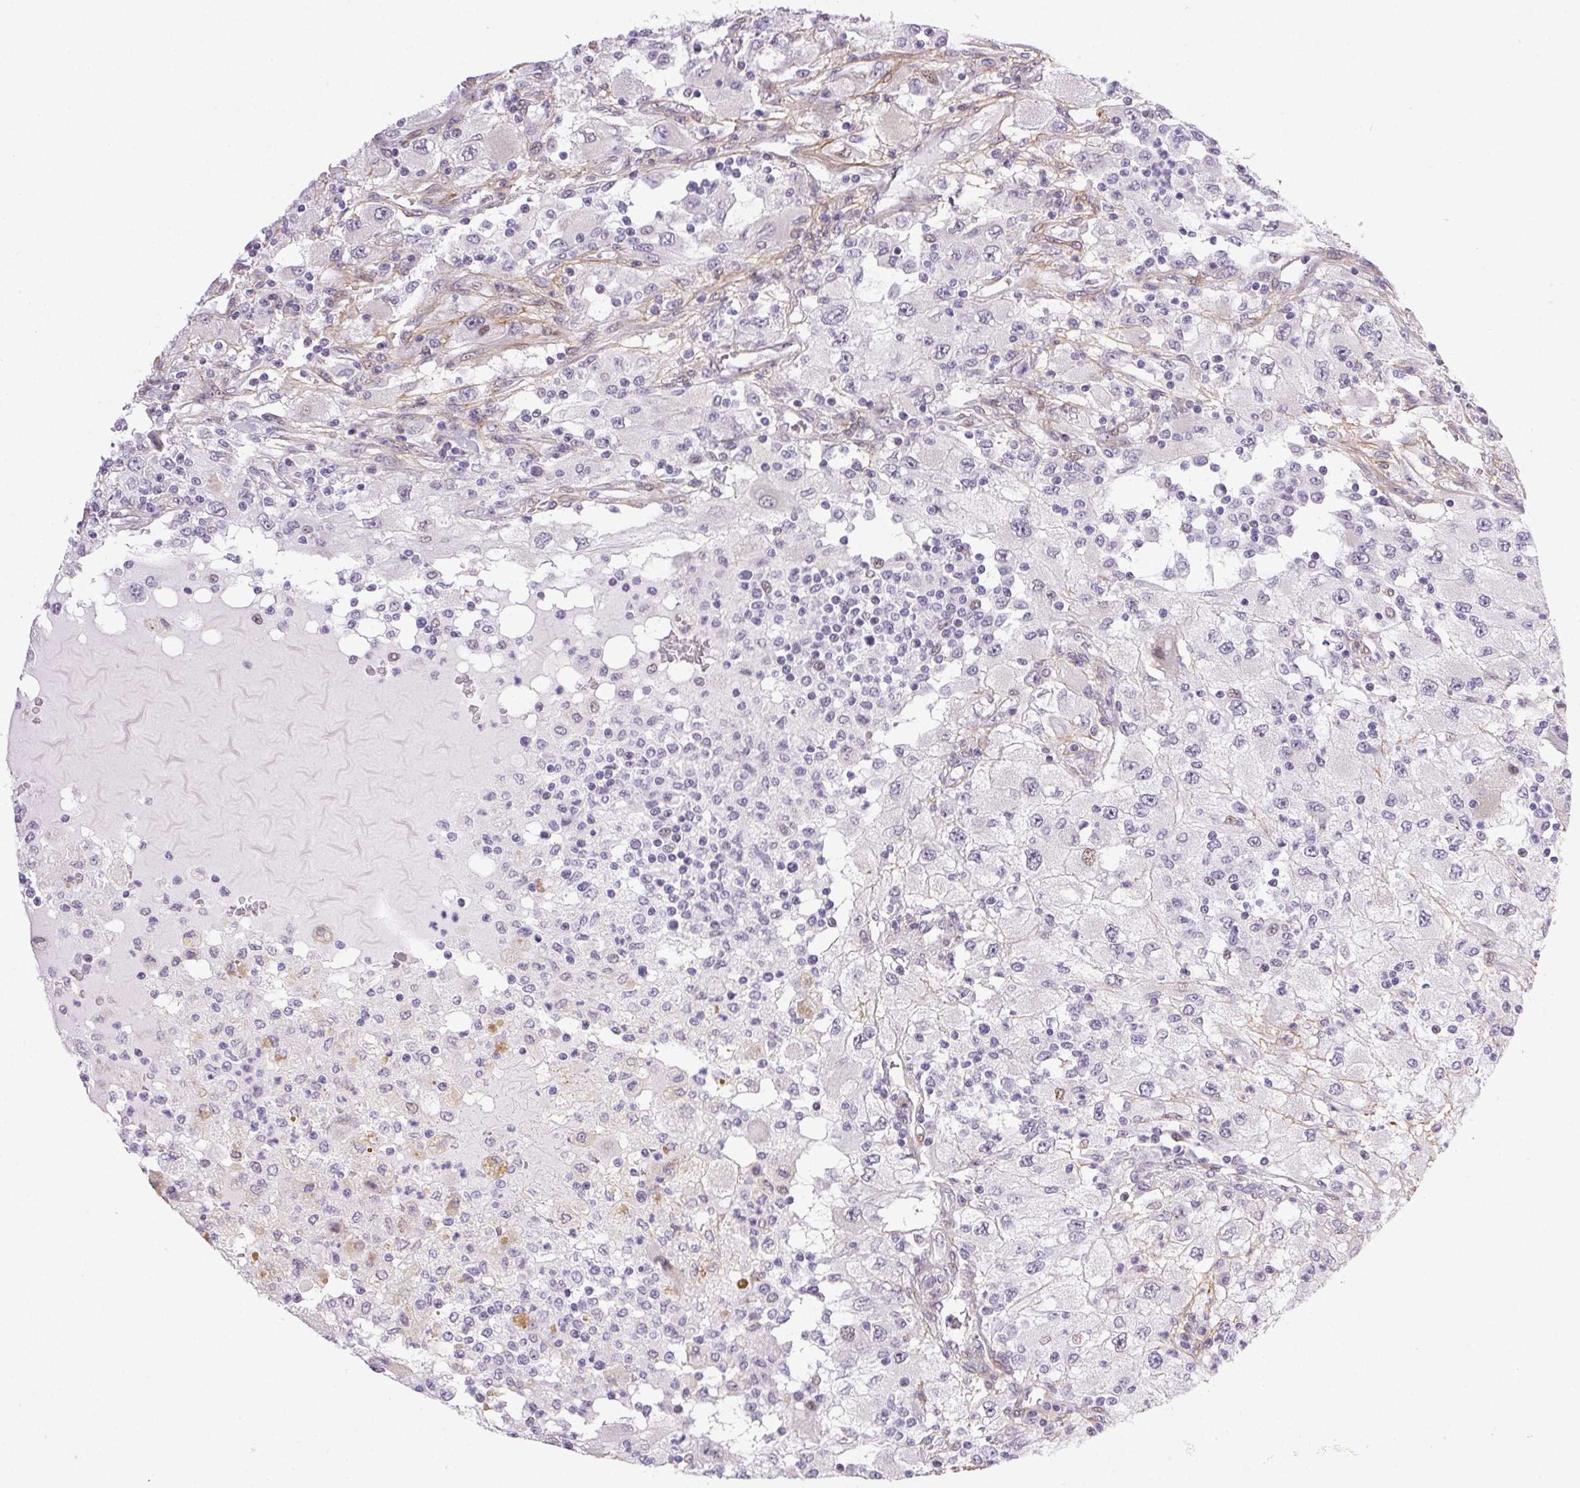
{"staining": {"intensity": "negative", "quantity": "none", "location": "none"}, "tissue": "renal cancer", "cell_type": "Tumor cells", "image_type": "cancer", "snomed": [{"axis": "morphology", "description": "Adenocarcinoma, NOS"}, {"axis": "topography", "description": "Kidney"}], "caption": "High magnification brightfield microscopy of renal cancer (adenocarcinoma) stained with DAB (3,3'-diaminobenzidine) (brown) and counterstained with hematoxylin (blue): tumor cells show no significant staining.", "gene": "PDZD2", "patient": {"sex": "female", "age": 67}}